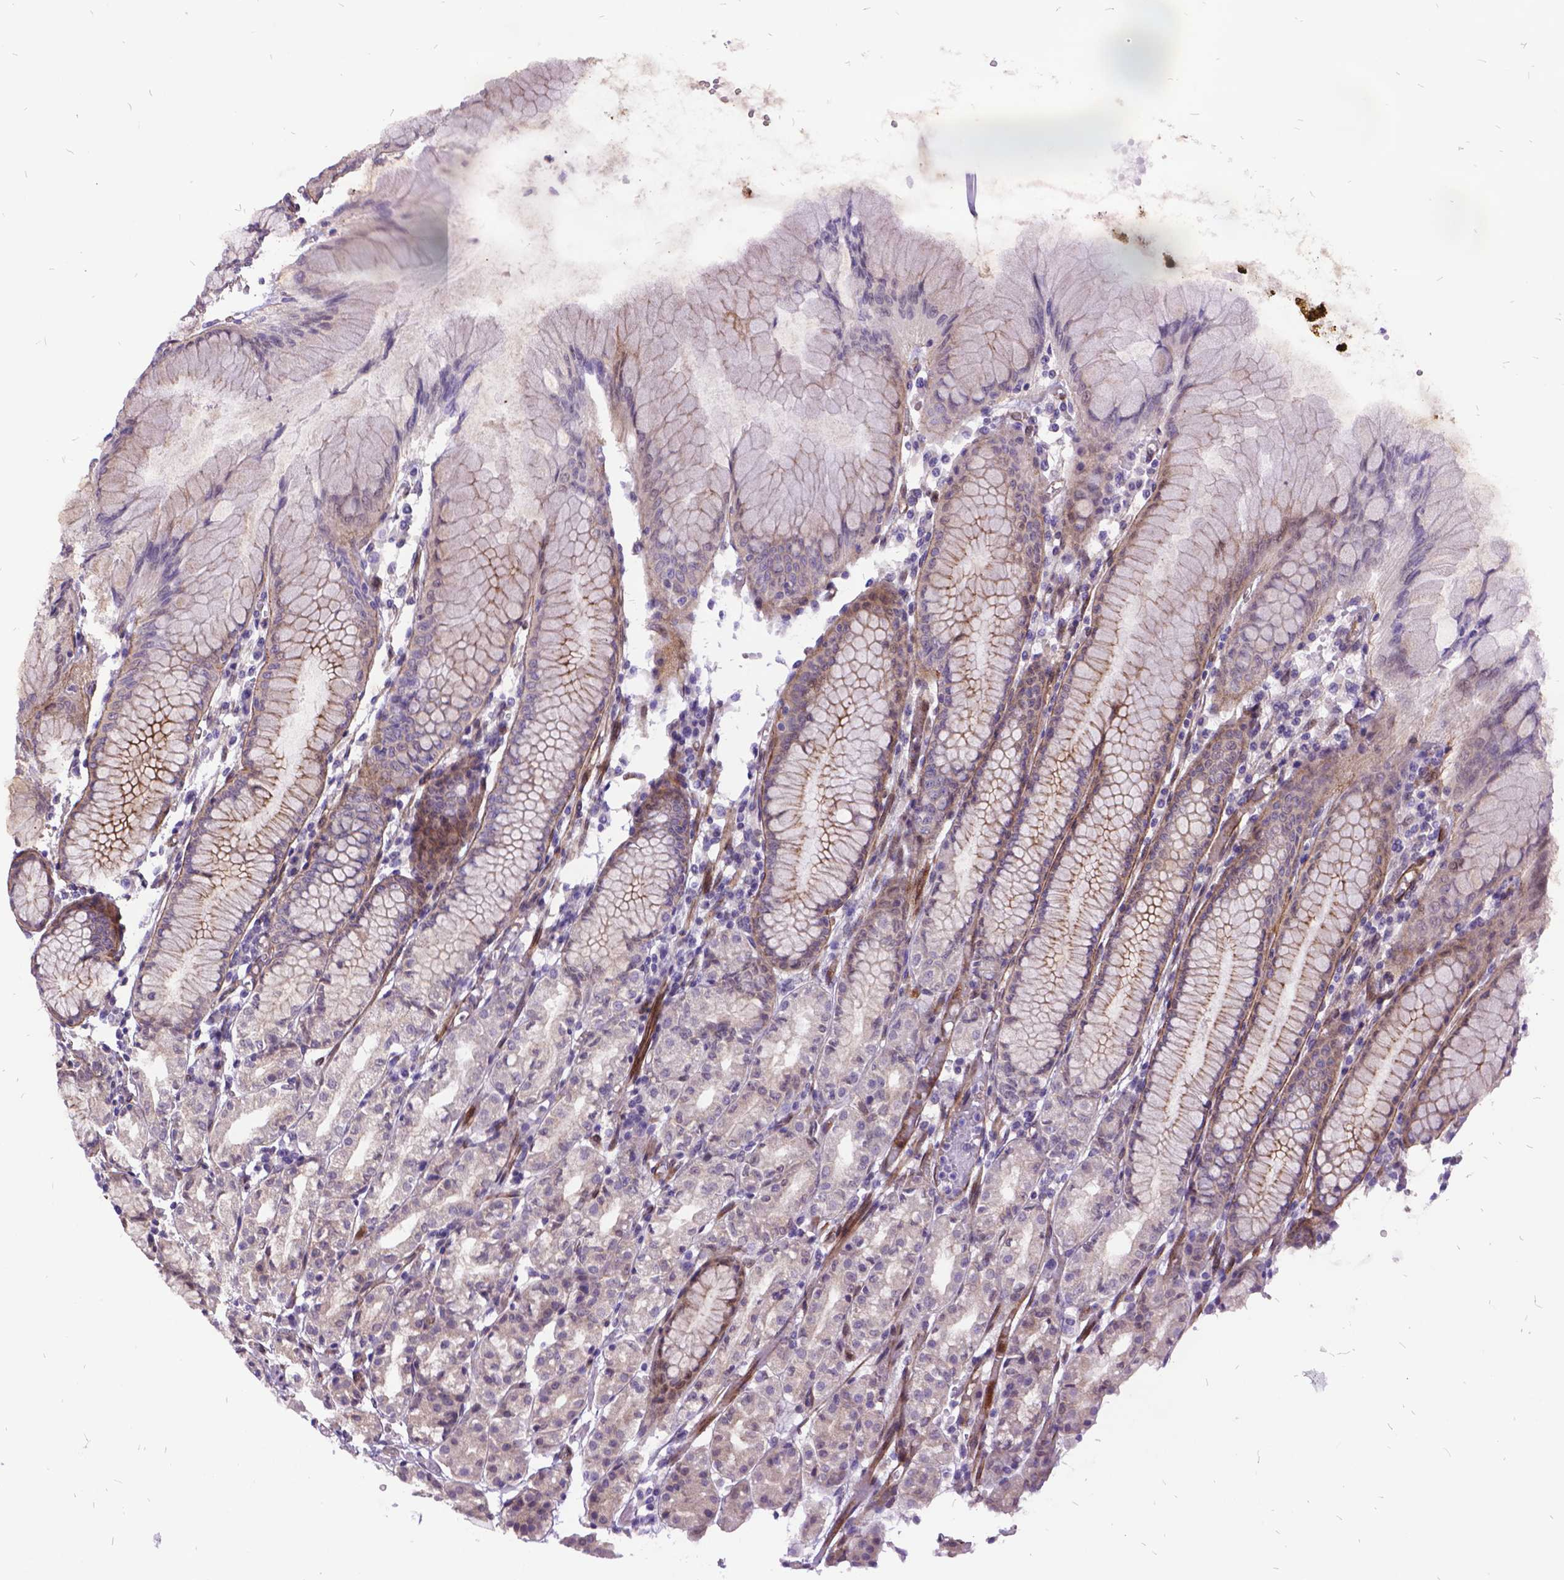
{"staining": {"intensity": "moderate", "quantity": "25%-75%", "location": "cytoplasmic/membranous"}, "tissue": "stomach", "cell_type": "Glandular cells", "image_type": "normal", "snomed": [{"axis": "morphology", "description": "Normal tissue, NOS"}, {"axis": "topography", "description": "Stomach"}], "caption": "Immunohistochemistry of normal stomach exhibits medium levels of moderate cytoplasmic/membranous expression in approximately 25%-75% of glandular cells.", "gene": "GRB7", "patient": {"sex": "female", "age": 57}}